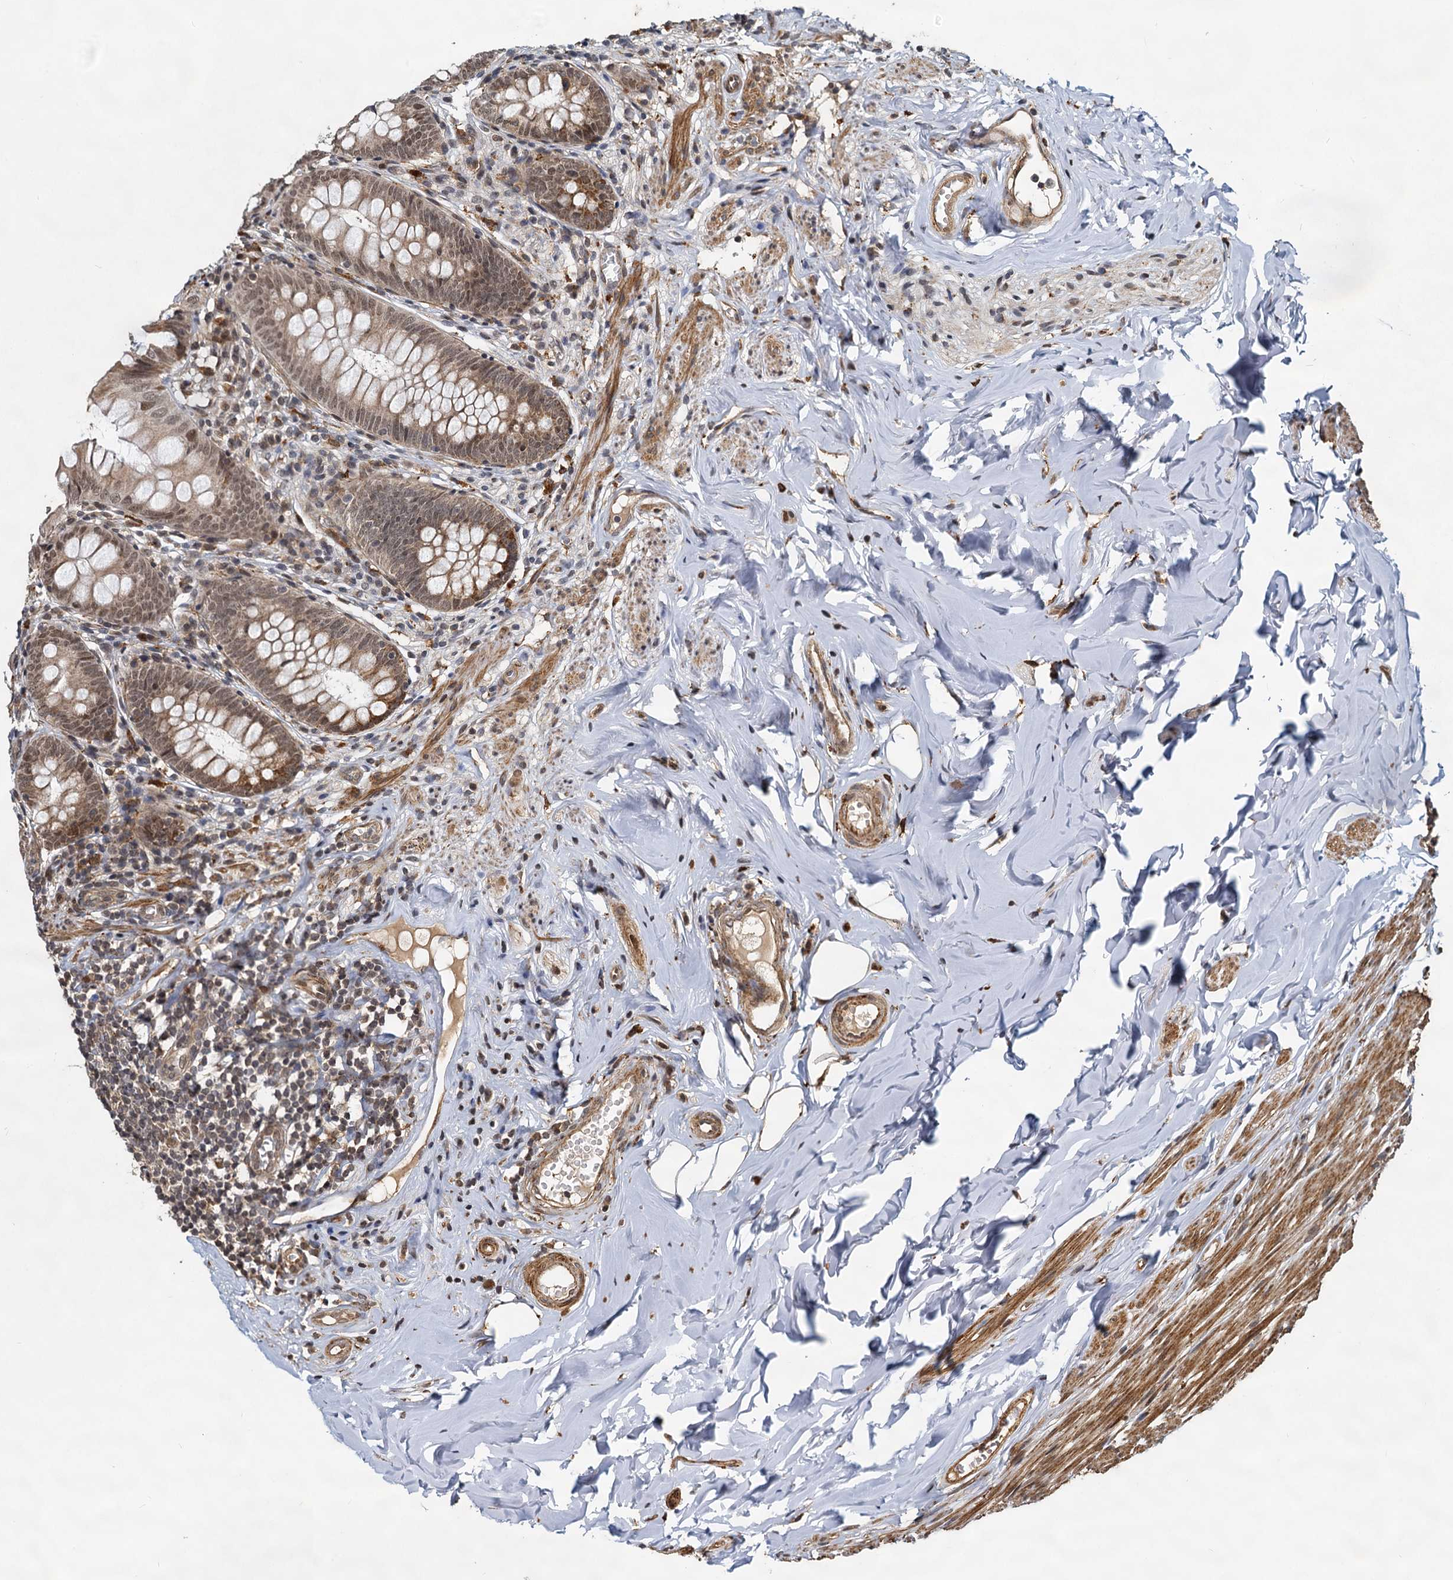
{"staining": {"intensity": "moderate", "quantity": ">75%", "location": "cytoplasmic/membranous,nuclear"}, "tissue": "appendix", "cell_type": "Glandular cells", "image_type": "normal", "snomed": [{"axis": "morphology", "description": "Normal tissue, NOS"}, {"axis": "topography", "description": "Appendix"}], "caption": "Immunohistochemical staining of unremarkable human appendix shows moderate cytoplasmic/membranous,nuclear protein expression in about >75% of glandular cells.", "gene": "TRIM23", "patient": {"sex": "female", "age": 51}}